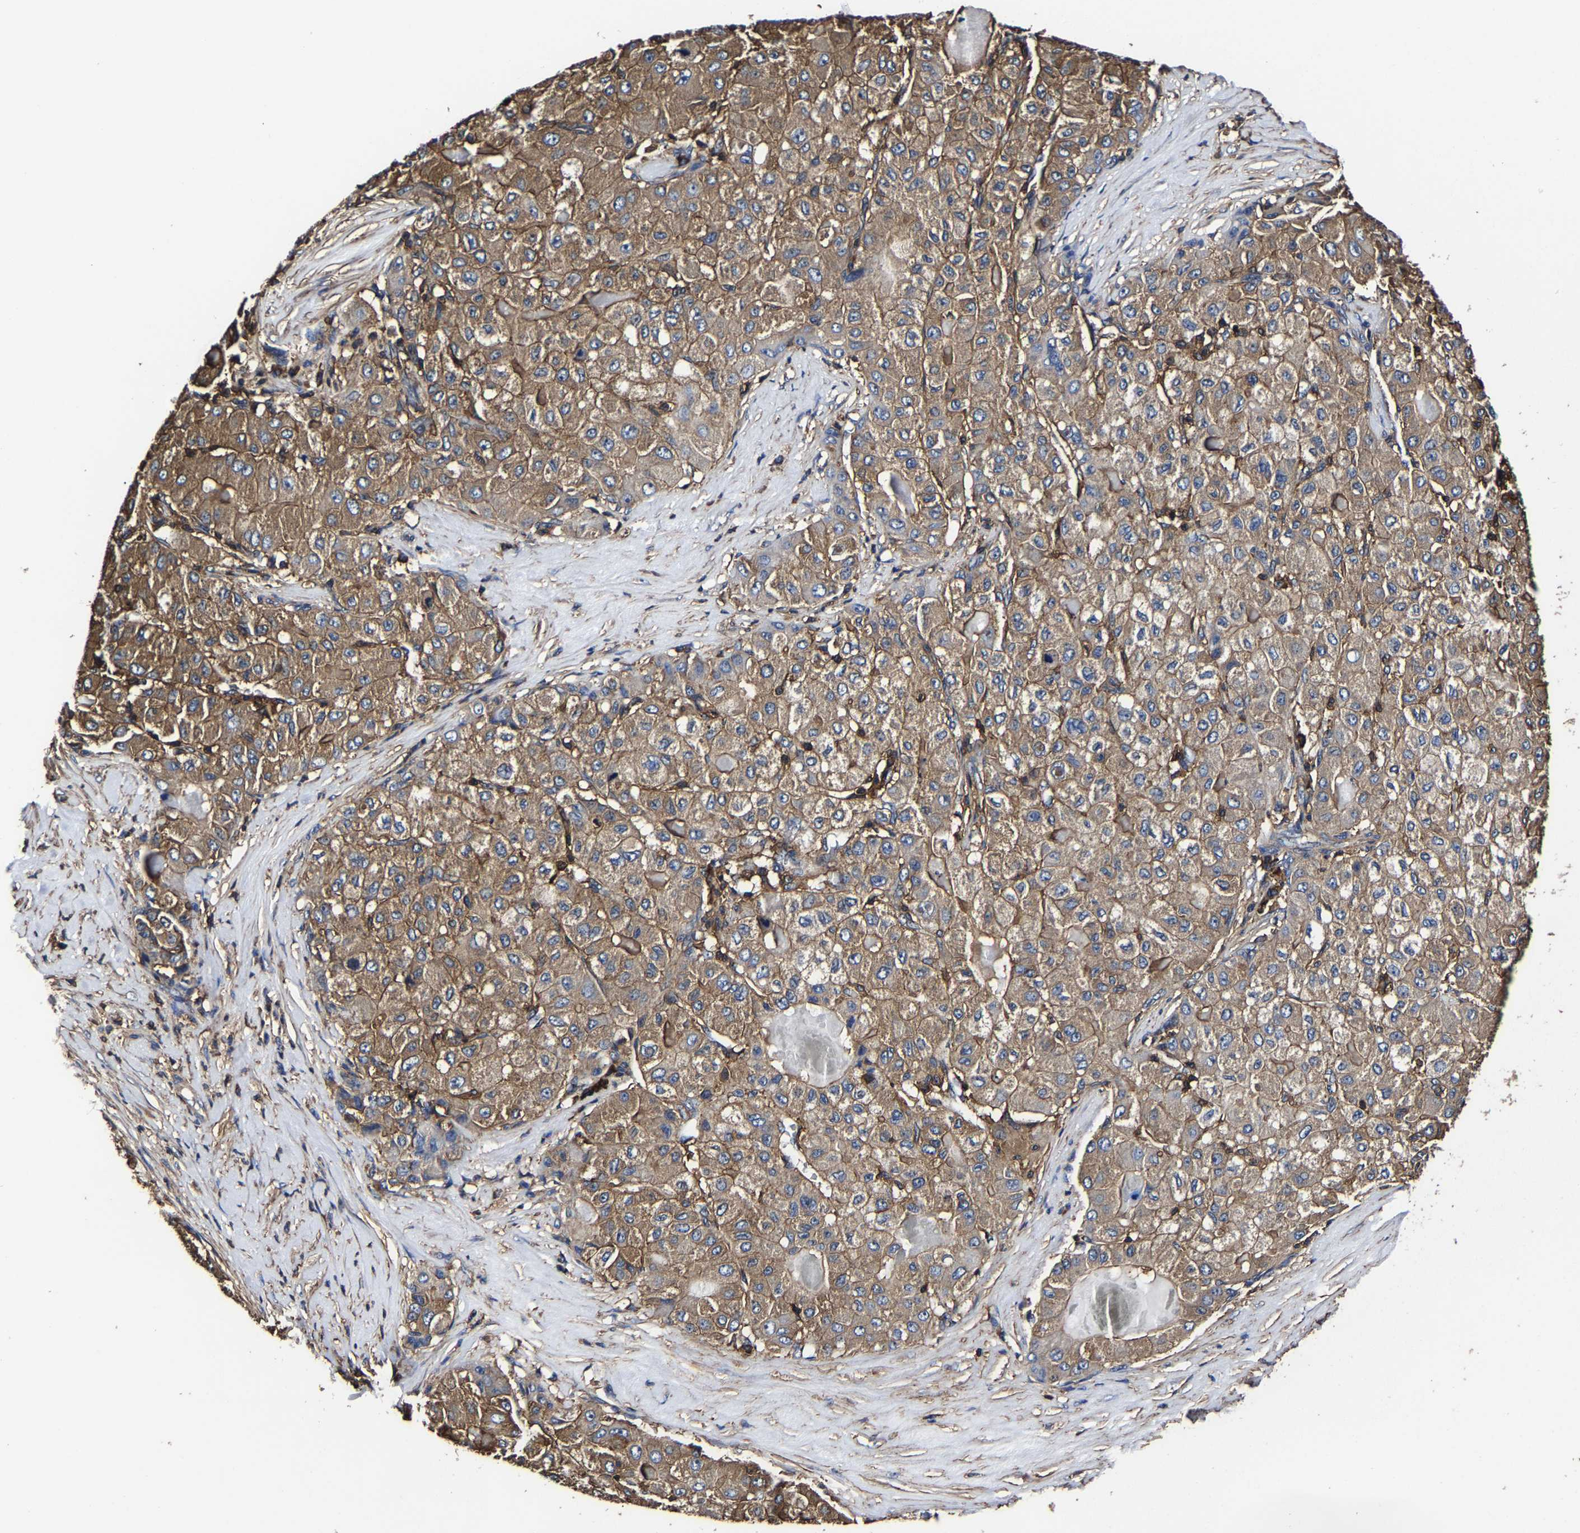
{"staining": {"intensity": "moderate", "quantity": ">75%", "location": "cytoplasmic/membranous"}, "tissue": "liver cancer", "cell_type": "Tumor cells", "image_type": "cancer", "snomed": [{"axis": "morphology", "description": "Carcinoma, Hepatocellular, NOS"}, {"axis": "topography", "description": "Liver"}], "caption": "Hepatocellular carcinoma (liver) stained with a brown dye displays moderate cytoplasmic/membranous positive positivity in about >75% of tumor cells.", "gene": "SSH3", "patient": {"sex": "male", "age": 80}}